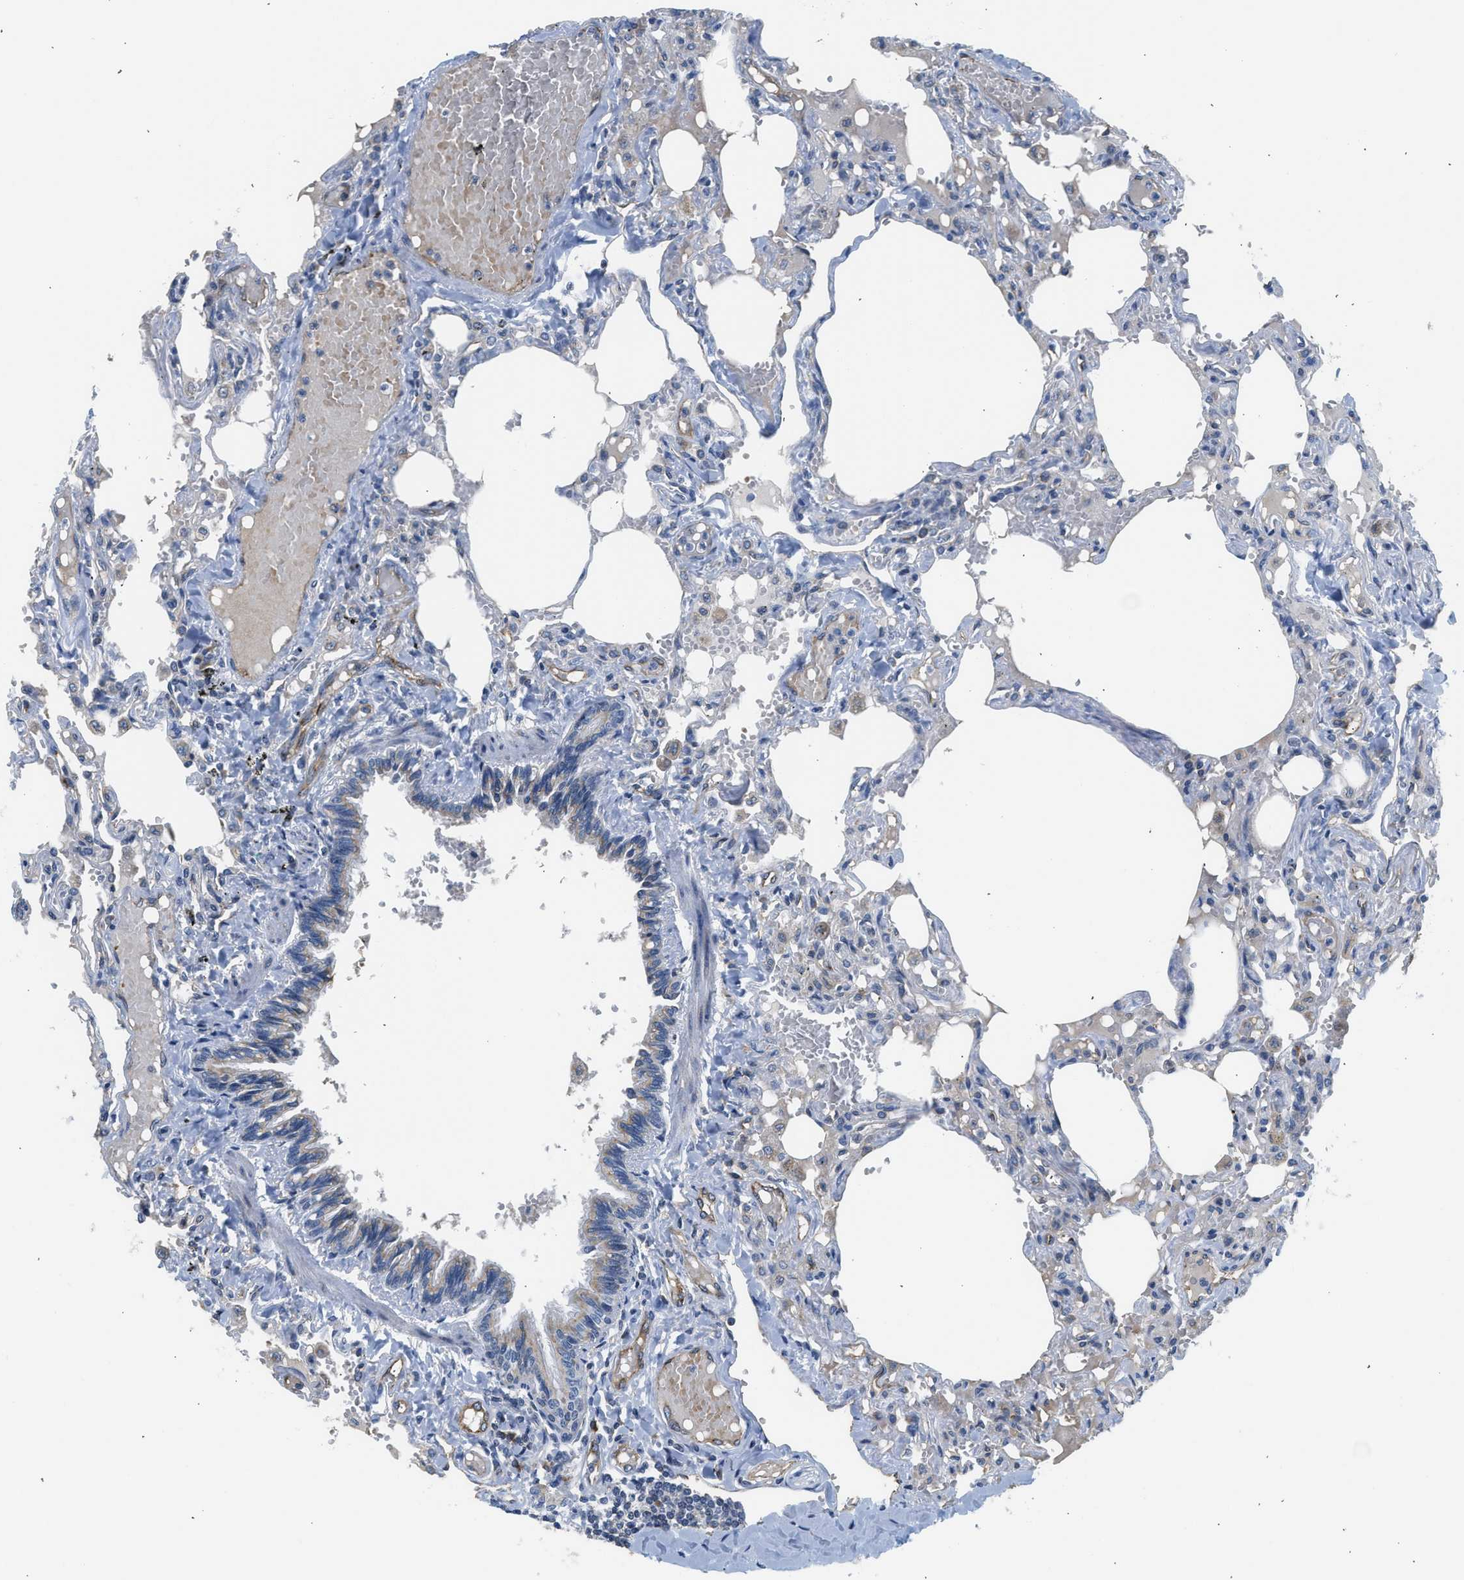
{"staining": {"intensity": "weak", "quantity": "<25%", "location": "cytoplasmic/membranous"}, "tissue": "lung", "cell_type": "Alveolar cells", "image_type": "normal", "snomed": [{"axis": "morphology", "description": "Normal tissue, NOS"}, {"axis": "topography", "description": "Lung"}], "caption": "High power microscopy image of an immunohistochemistry histopathology image of benign lung, revealing no significant positivity in alveolar cells.", "gene": "PIM1", "patient": {"sex": "male", "age": 21}}